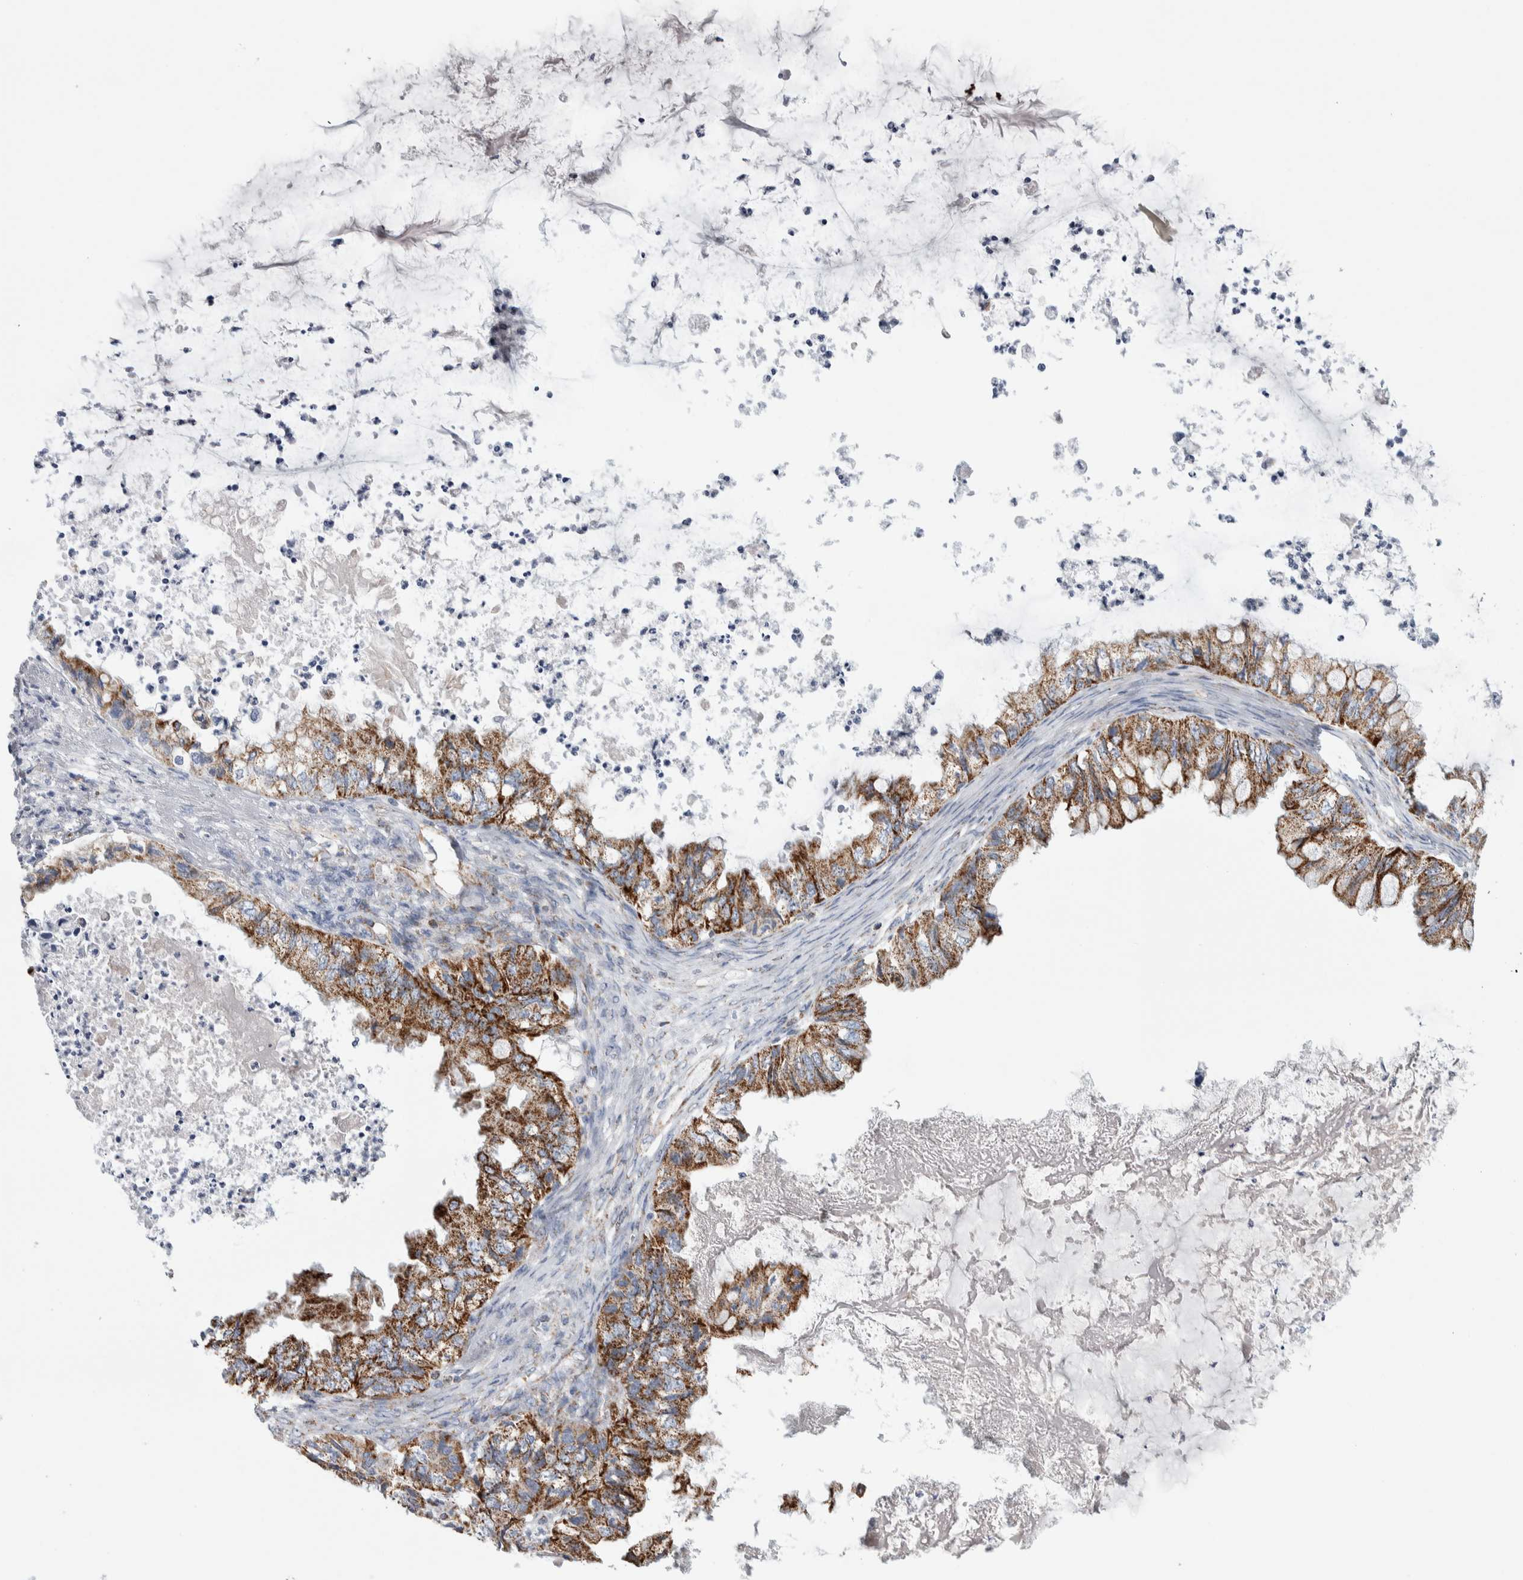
{"staining": {"intensity": "moderate", "quantity": ">75%", "location": "cytoplasmic/membranous"}, "tissue": "ovarian cancer", "cell_type": "Tumor cells", "image_type": "cancer", "snomed": [{"axis": "morphology", "description": "Cystadenocarcinoma, mucinous, NOS"}, {"axis": "topography", "description": "Ovary"}], "caption": "A brown stain highlights moderate cytoplasmic/membranous staining of a protein in mucinous cystadenocarcinoma (ovarian) tumor cells.", "gene": "ETFA", "patient": {"sex": "female", "age": 80}}